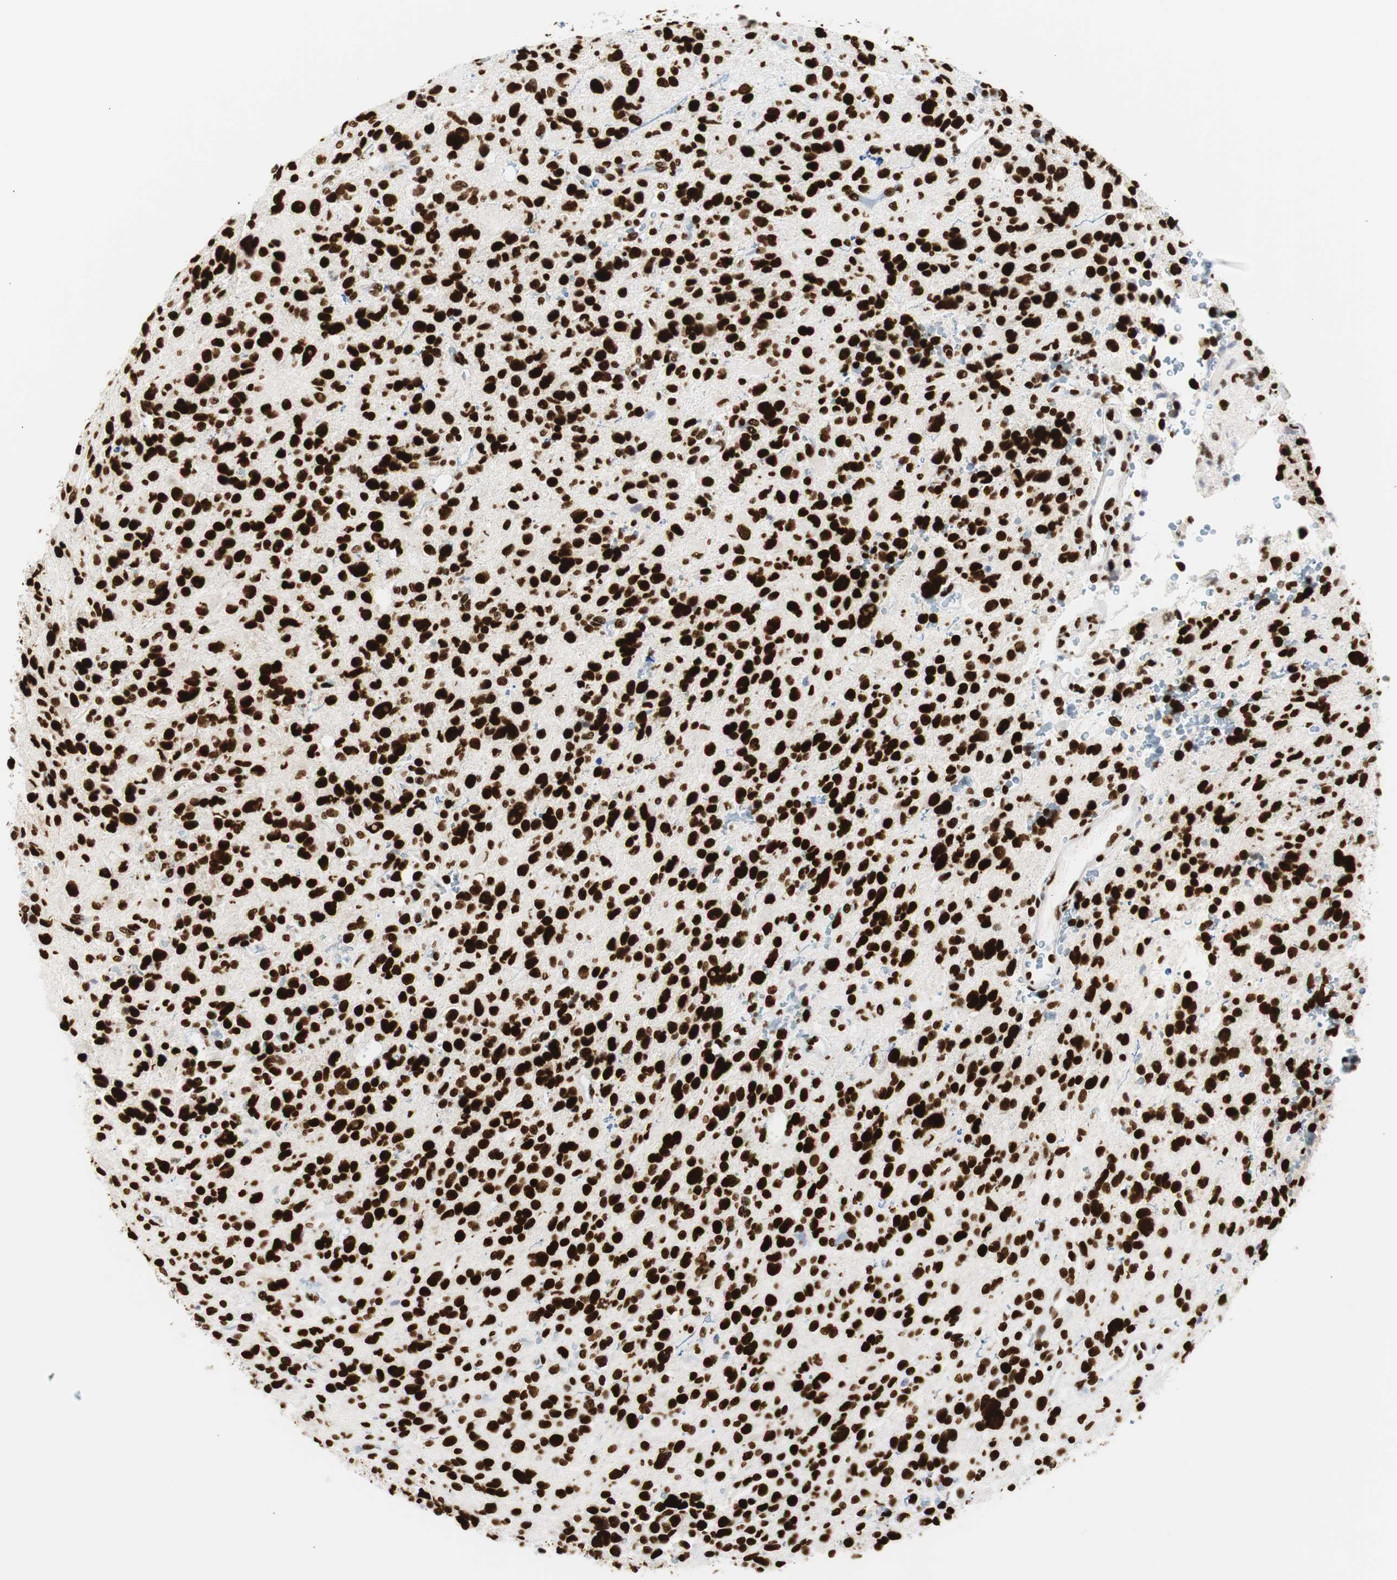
{"staining": {"intensity": "strong", "quantity": ">75%", "location": "nuclear"}, "tissue": "glioma", "cell_type": "Tumor cells", "image_type": "cancer", "snomed": [{"axis": "morphology", "description": "Glioma, malignant, High grade"}, {"axis": "topography", "description": "Brain"}], "caption": "The immunohistochemical stain shows strong nuclear expression in tumor cells of glioma tissue. Nuclei are stained in blue.", "gene": "HNRNPH2", "patient": {"sex": "male", "age": 48}}